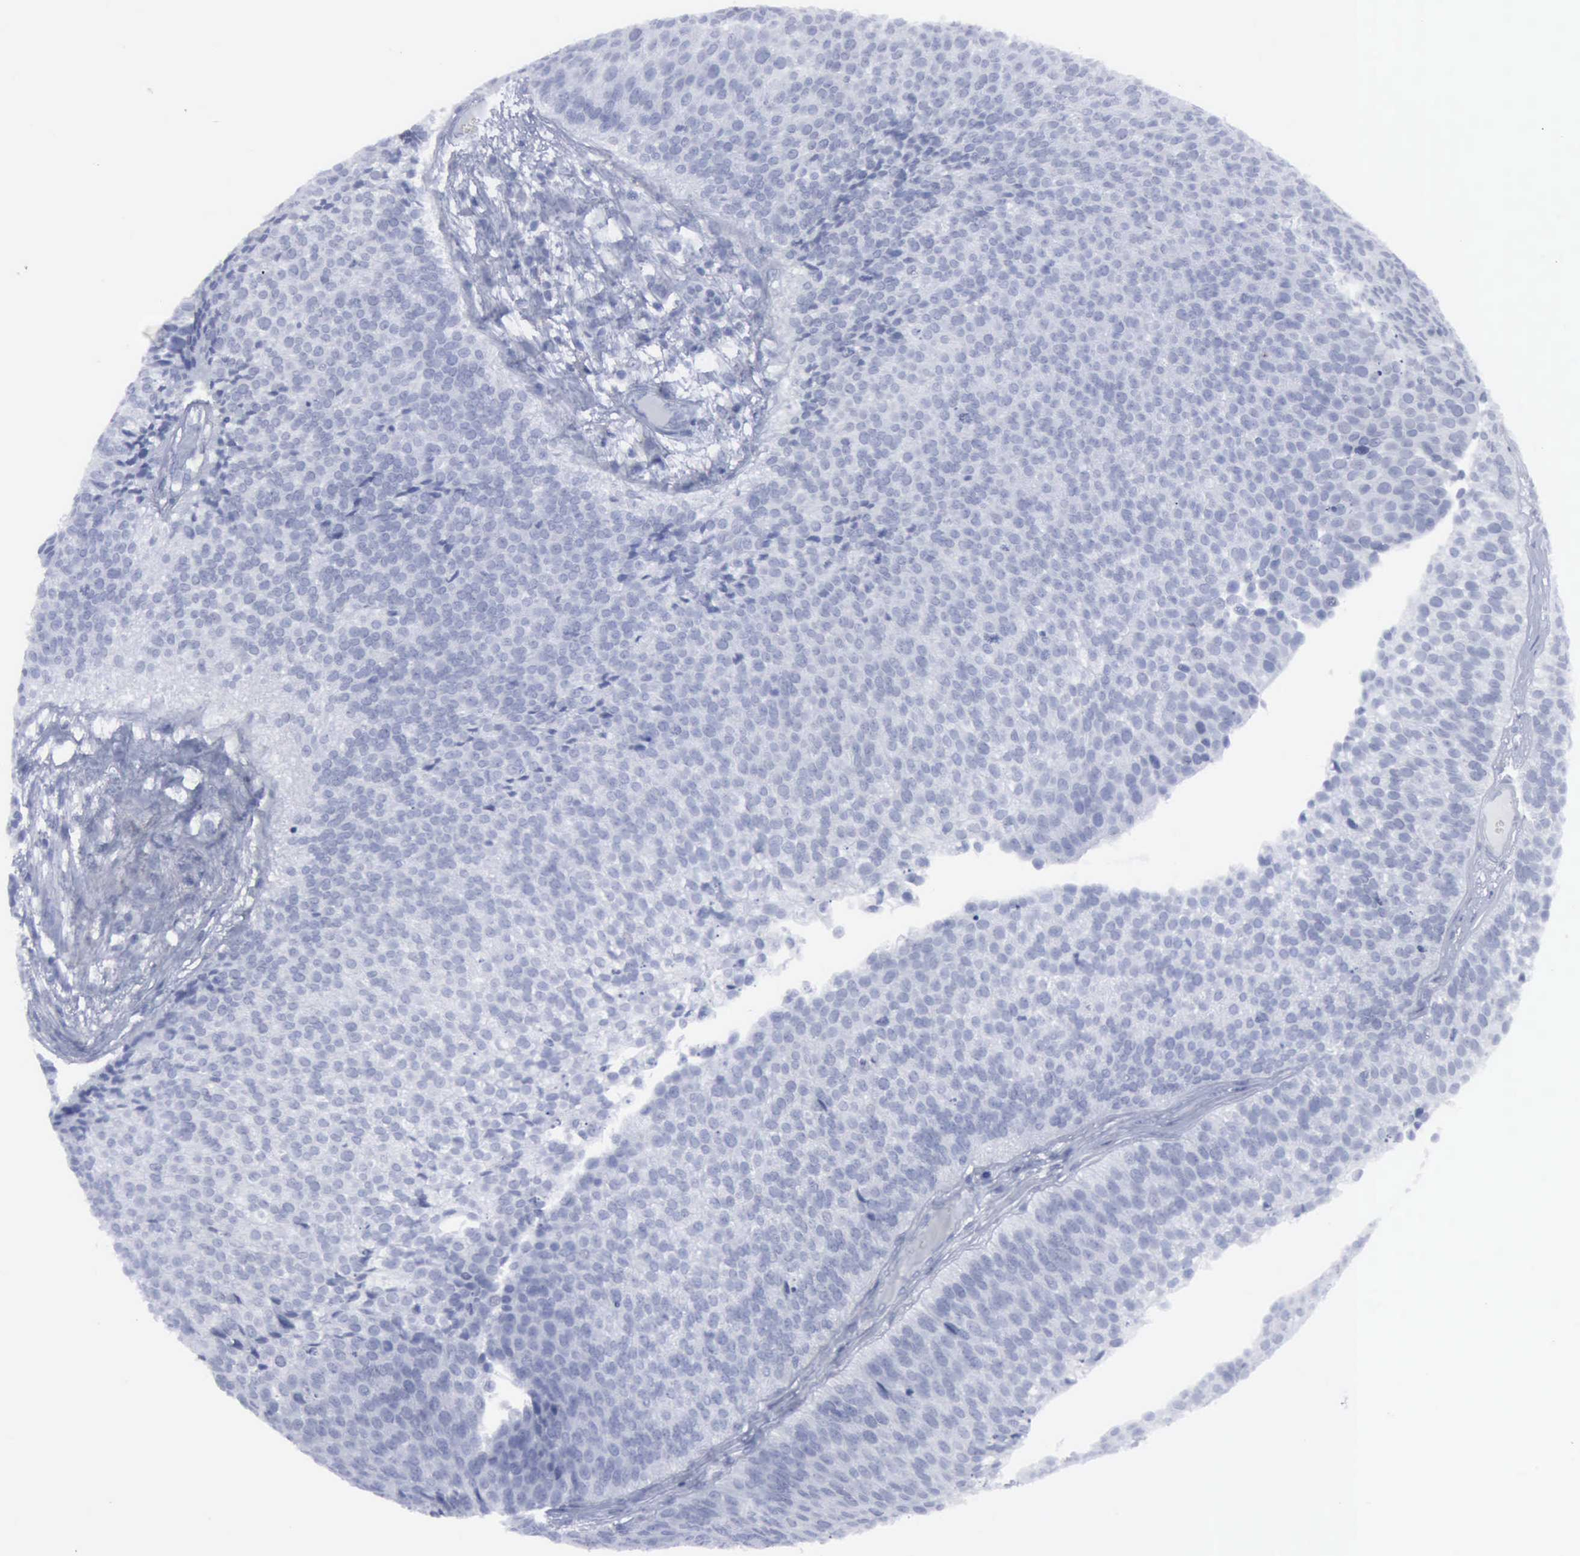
{"staining": {"intensity": "negative", "quantity": "none", "location": "none"}, "tissue": "urothelial cancer", "cell_type": "Tumor cells", "image_type": "cancer", "snomed": [{"axis": "morphology", "description": "Urothelial carcinoma, Low grade"}, {"axis": "topography", "description": "Urinary bladder"}], "caption": "Urothelial cancer was stained to show a protein in brown. There is no significant staining in tumor cells.", "gene": "VCAM1", "patient": {"sex": "male", "age": 84}}